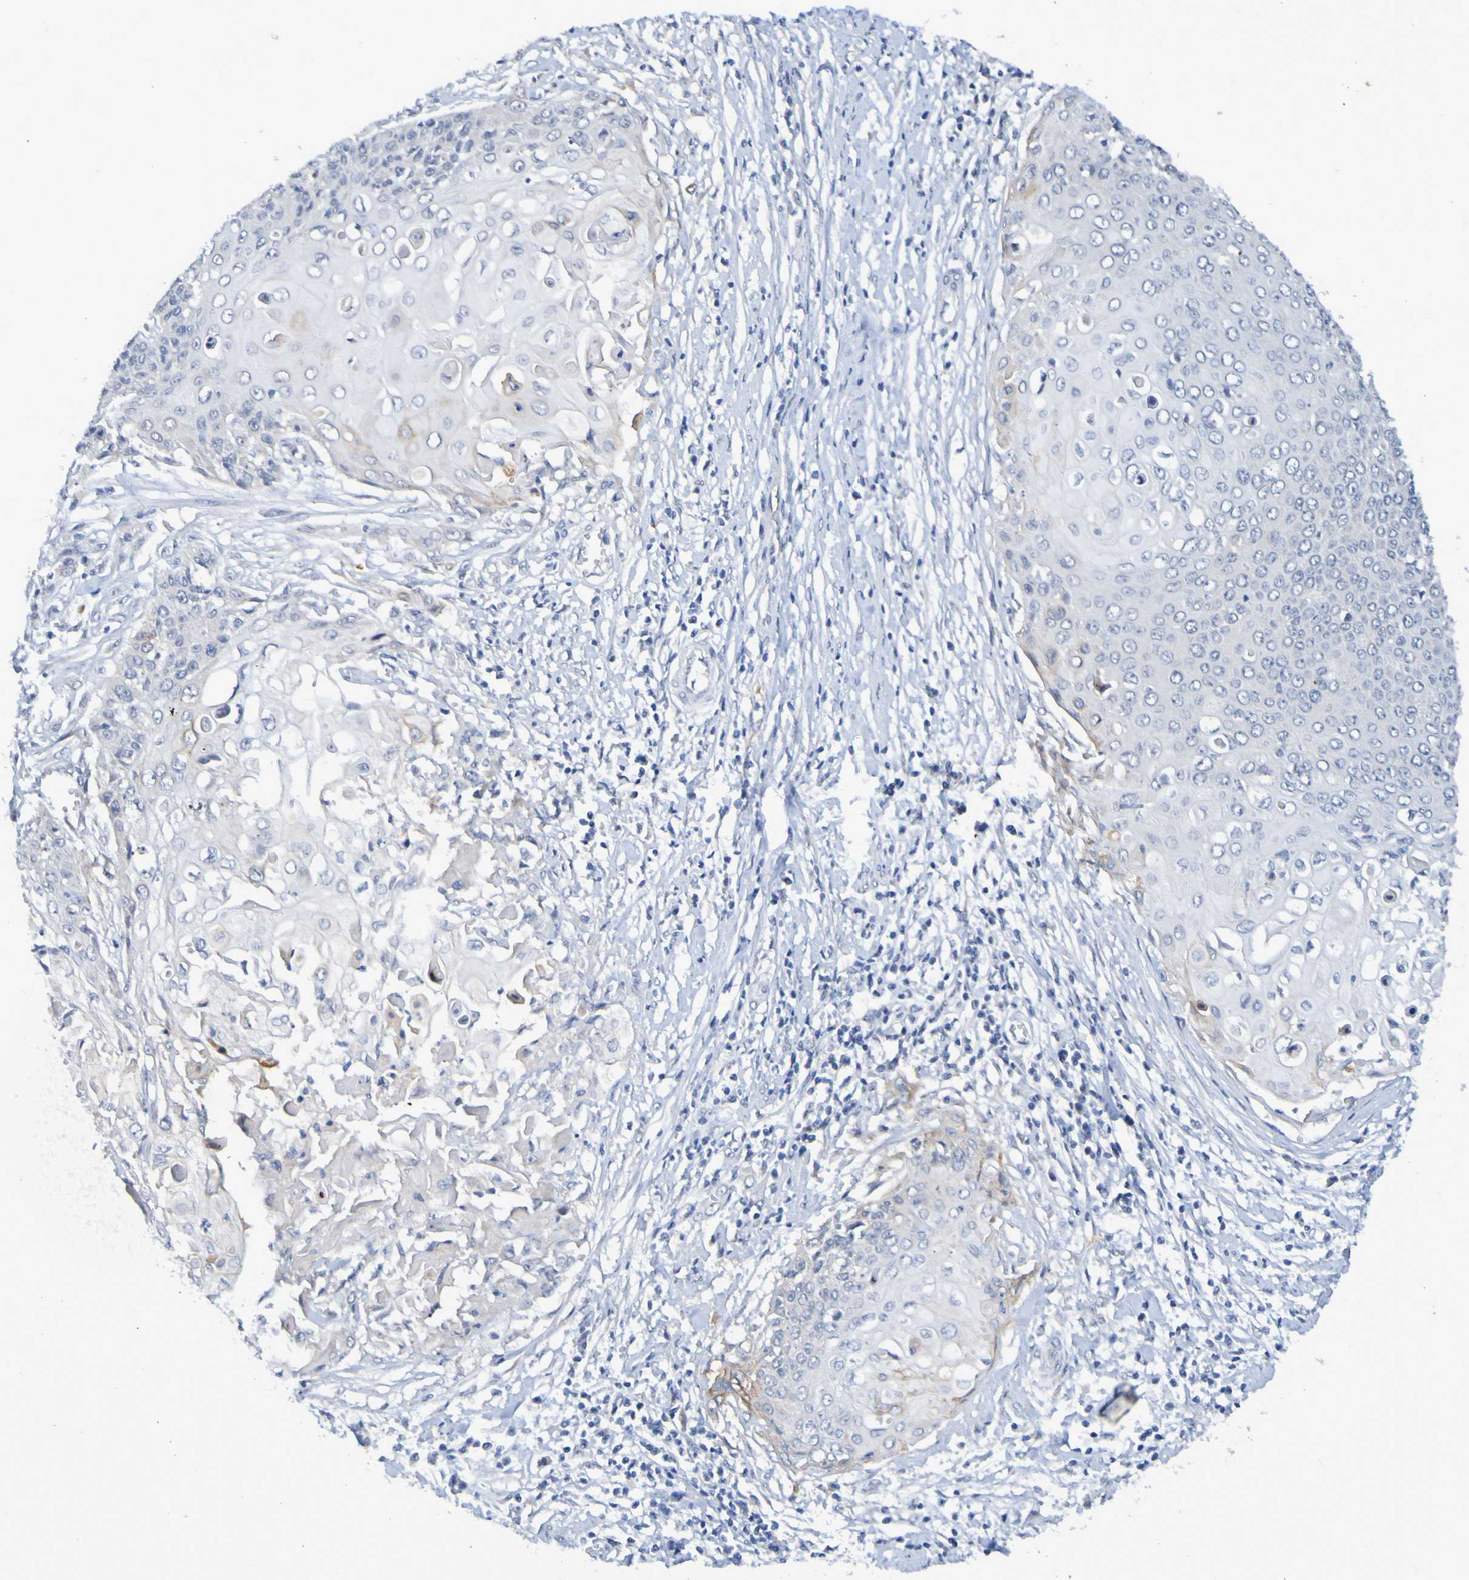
{"staining": {"intensity": "weak", "quantity": "<25%", "location": "cytoplasmic/membranous"}, "tissue": "cervical cancer", "cell_type": "Tumor cells", "image_type": "cancer", "snomed": [{"axis": "morphology", "description": "Squamous cell carcinoma, NOS"}, {"axis": "topography", "description": "Cervix"}], "caption": "There is no significant positivity in tumor cells of cervical cancer. The staining is performed using DAB brown chromogen with nuclei counter-stained in using hematoxylin.", "gene": "VMA21", "patient": {"sex": "female", "age": 39}}